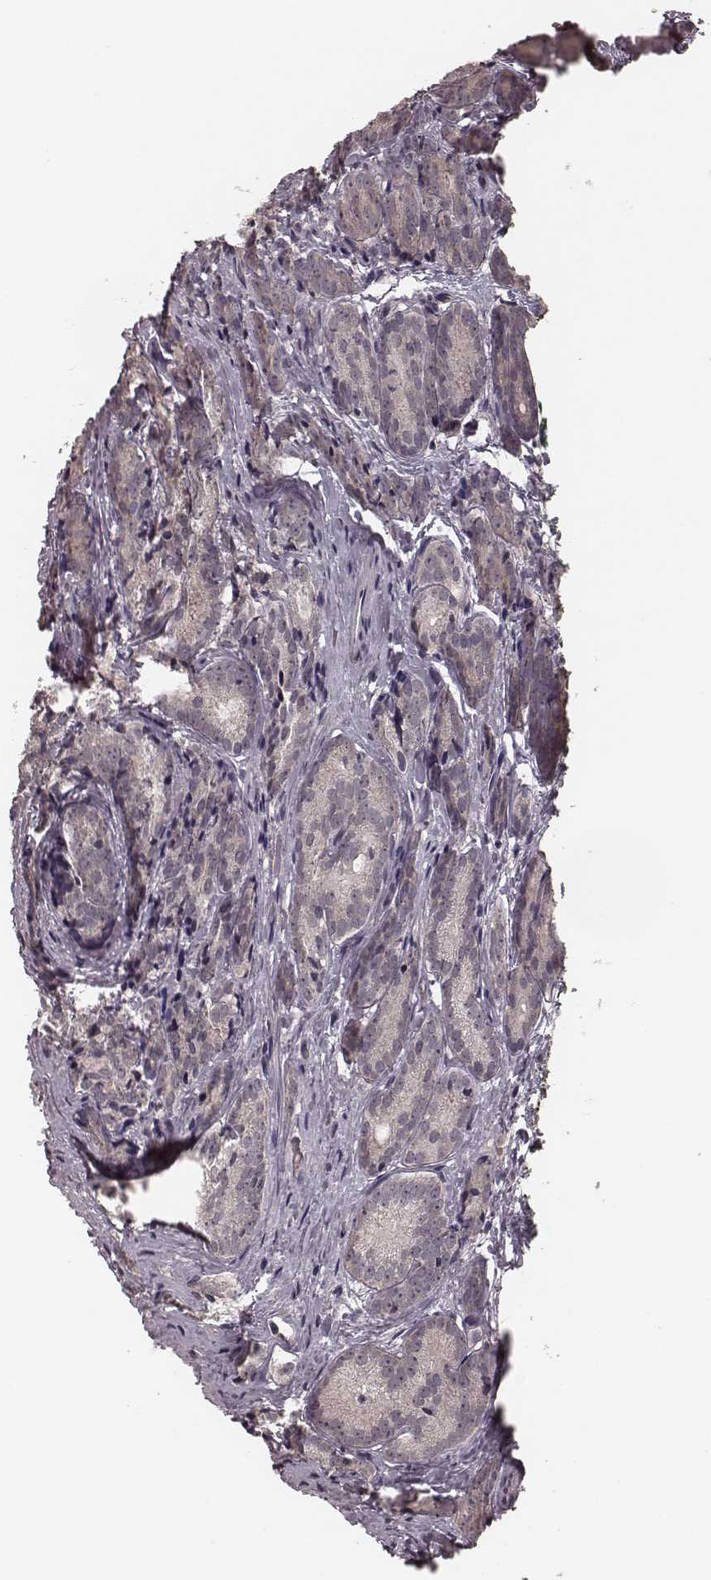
{"staining": {"intensity": "negative", "quantity": "none", "location": "none"}, "tissue": "prostate cancer", "cell_type": "Tumor cells", "image_type": "cancer", "snomed": [{"axis": "morphology", "description": "Adenocarcinoma, NOS"}, {"axis": "topography", "description": "Prostate"}], "caption": "Adenocarcinoma (prostate) stained for a protein using immunohistochemistry reveals no positivity tumor cells.", "gene": "IL5", "patient": {"sex": "male", "age": 71}}